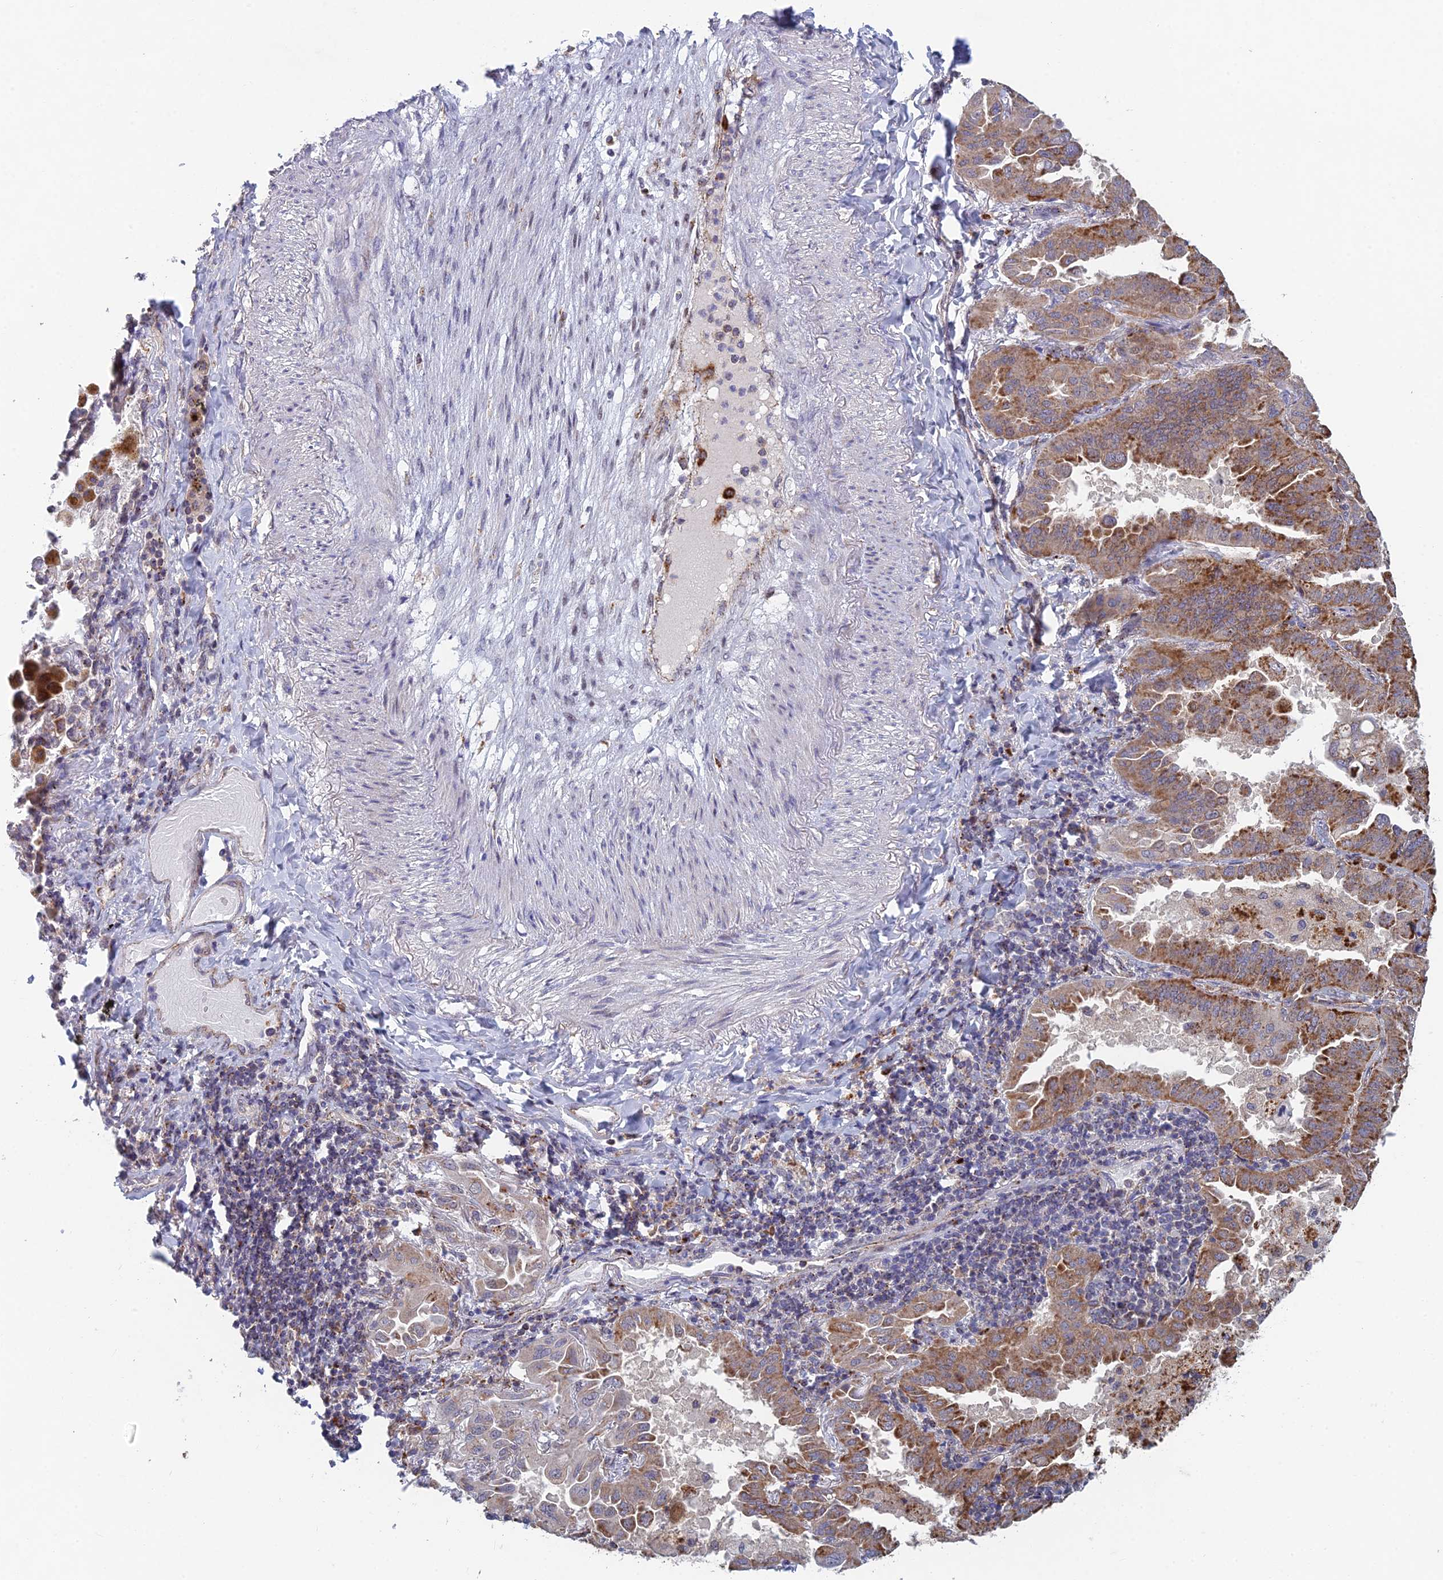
{"staining": {"intensity": "moderate", "quantity": ">75%", "location": "cytoplasmic/membranous"}, "tissue": "lung cancer", "cell_type": "Tumor cells", "image_type": "cancer", "snomed": [{"axis": "morphology", "description": "Adenocarcinoma, NOS"}, {"axis": "topography", "description": "Lung"}], "caption": "Lung adenocarcinoma tissue exhibits moderate cytoplasmic/membranous expression in approximately >75% of tumor cells The staining was performed using DAB to visualize the protein expression in brown, while the nuclei were stained in blue with hematoxylin (Magnification: 20x).", "gene": "FOXS1", "patient": {"sex": "male", "age": 64}}